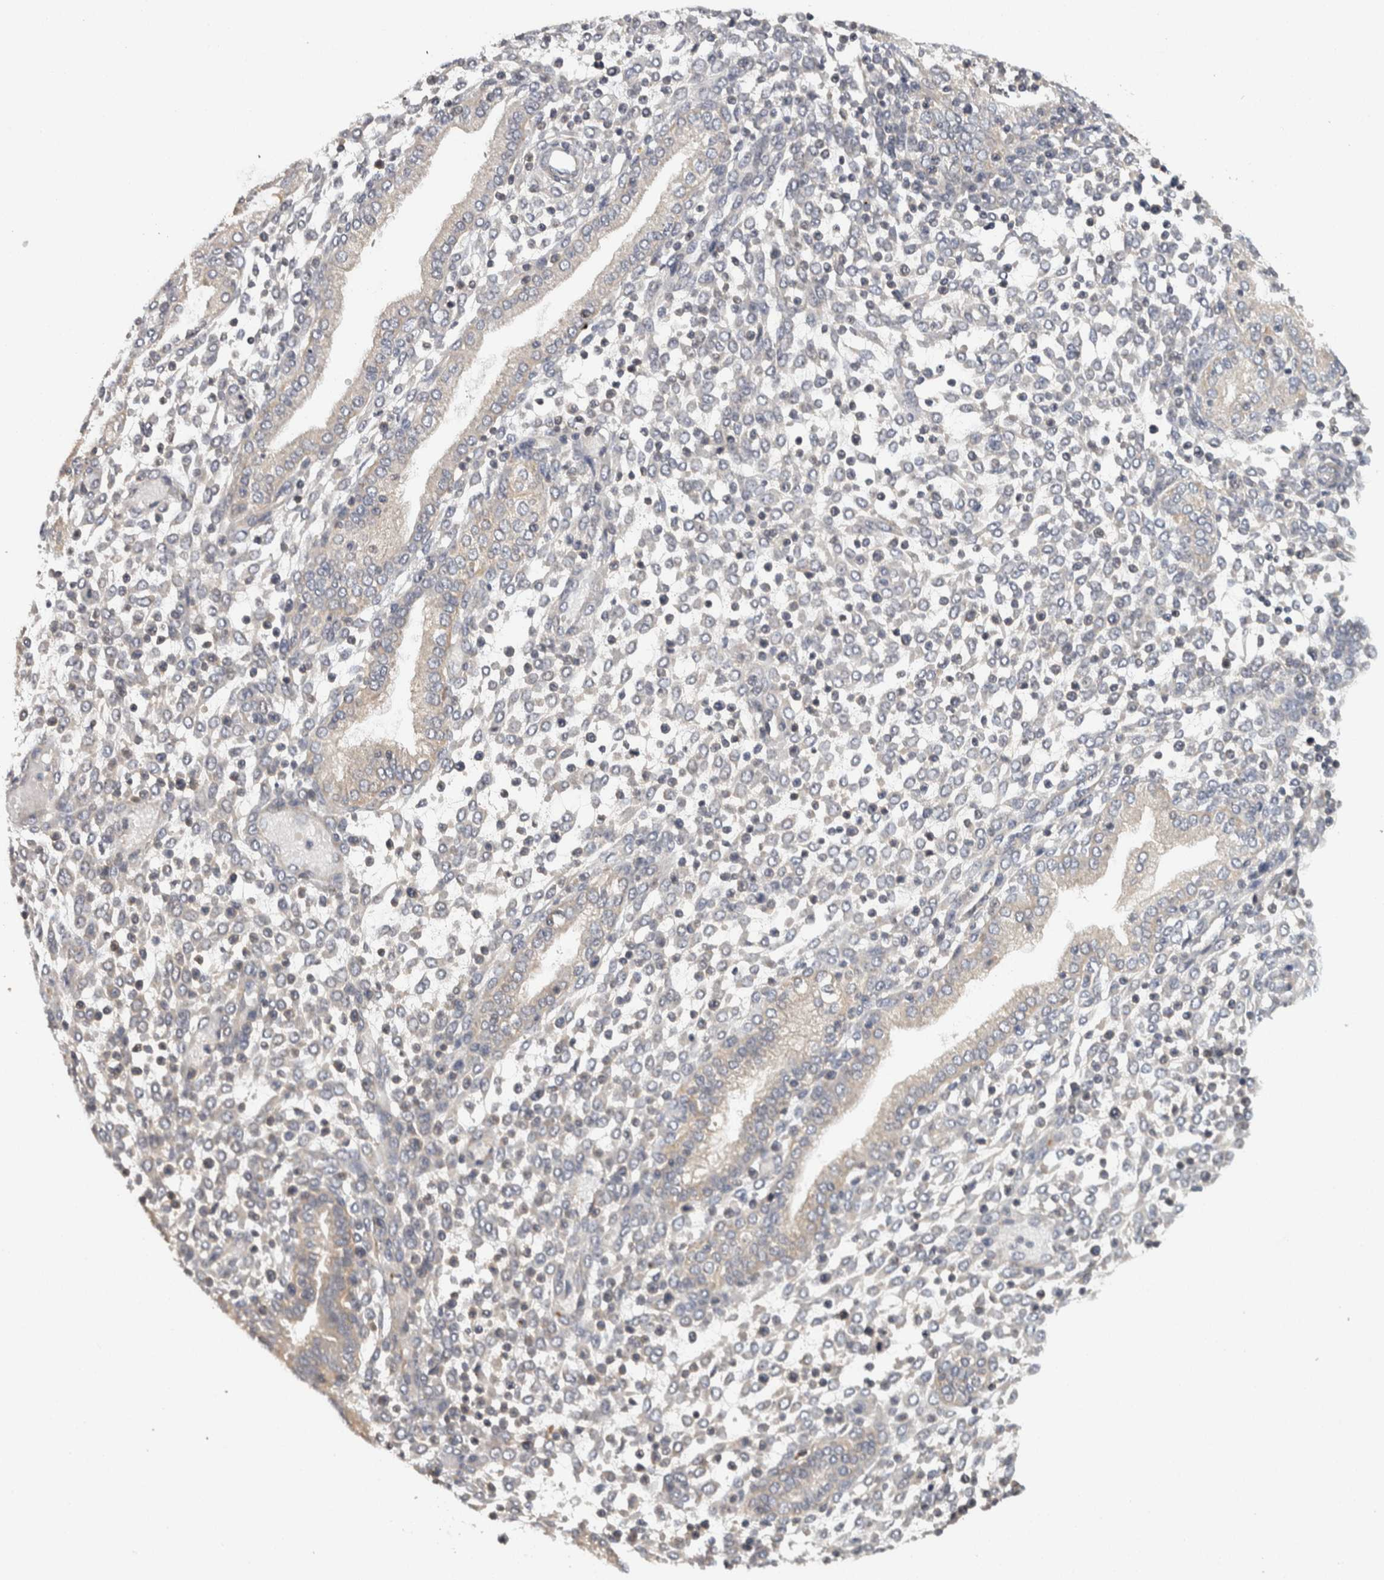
{"staining": {"intensity": "negative", "quantity": "none", "location": "none"}, "tissue": "endometrium", "cell_type": "Cells in endometrial stroma", "image_type": "normal", "snomed": [{"axis": "morphology", "description": "Normal tissue, NOS"}, {"axis": "topography", "description": "Endometrium"}], "caption": "High power microscopy image of an immunohistochemistry (IHC) image of benign endometrium, revealing no significant expression in cells in endometrial stroma. (Immunohistochemistry, brightfield microscopy, high magnification).", "gene": "ACAT2", "patient": {"sex": "female", "age": 53}}